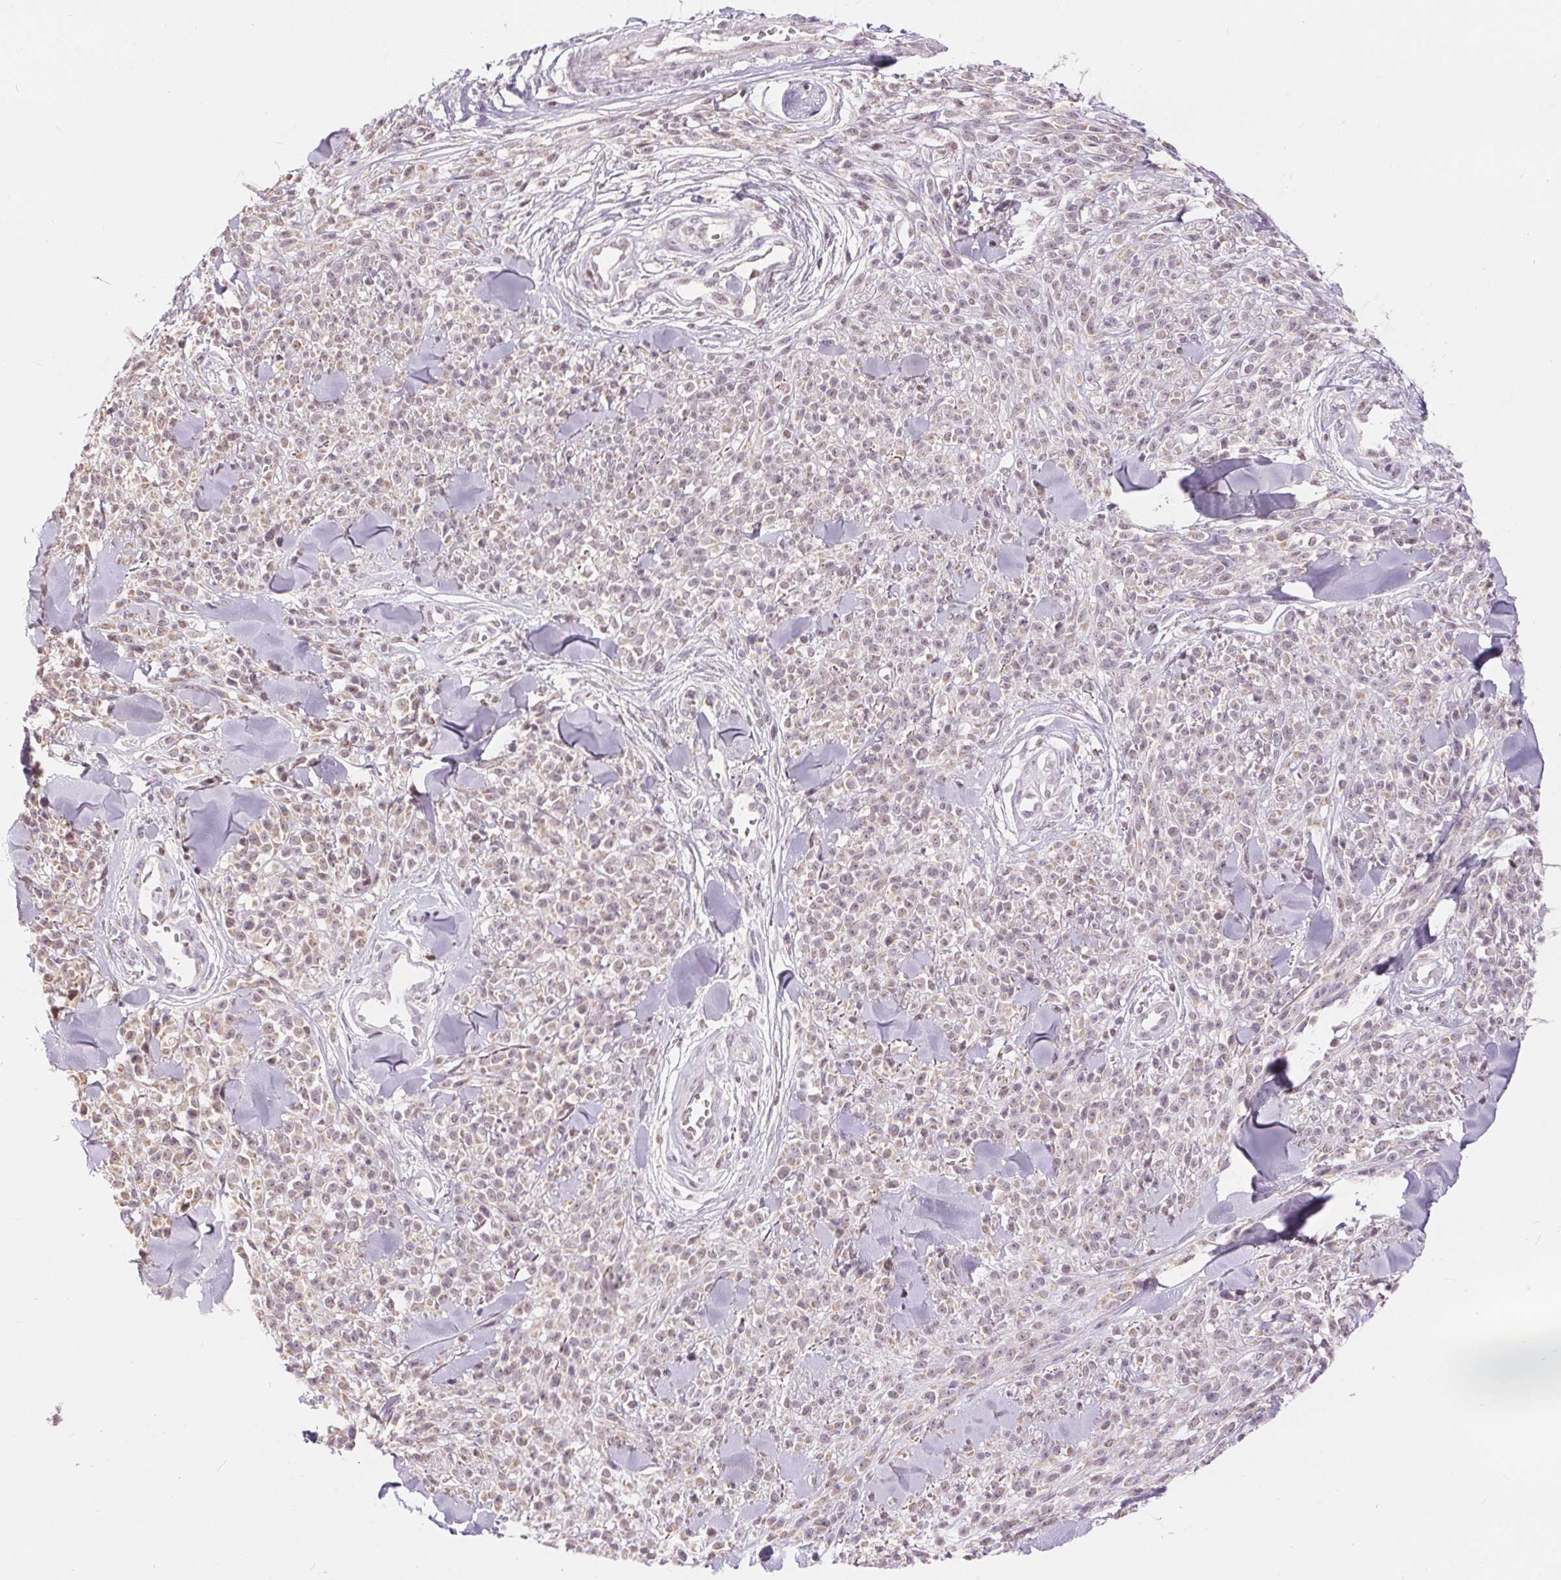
{"staining": {"intensity": "weak", "quantity": "<25%", "location": "nuclear"}, "tissue": "melanoma", "cell_type": "Tumor cells", "image_type": "cancer", "snomed": [{"axis": "morphology", "description": "Malignant melanoma, NOS"}, {"axis": "topography", "description": "Skin"}, {"axis": "topography", "description": "Skin of trunk"}], "caption": "Immunohistochemical staining of human malignant melanoma demonstrates no significant expression in tumor cells. (DAB immunohistochemistry visualized using brightfield microscopy, high magnification).", "gene": "POU2F2", "patient": {"sex": "male", "age": 74}}